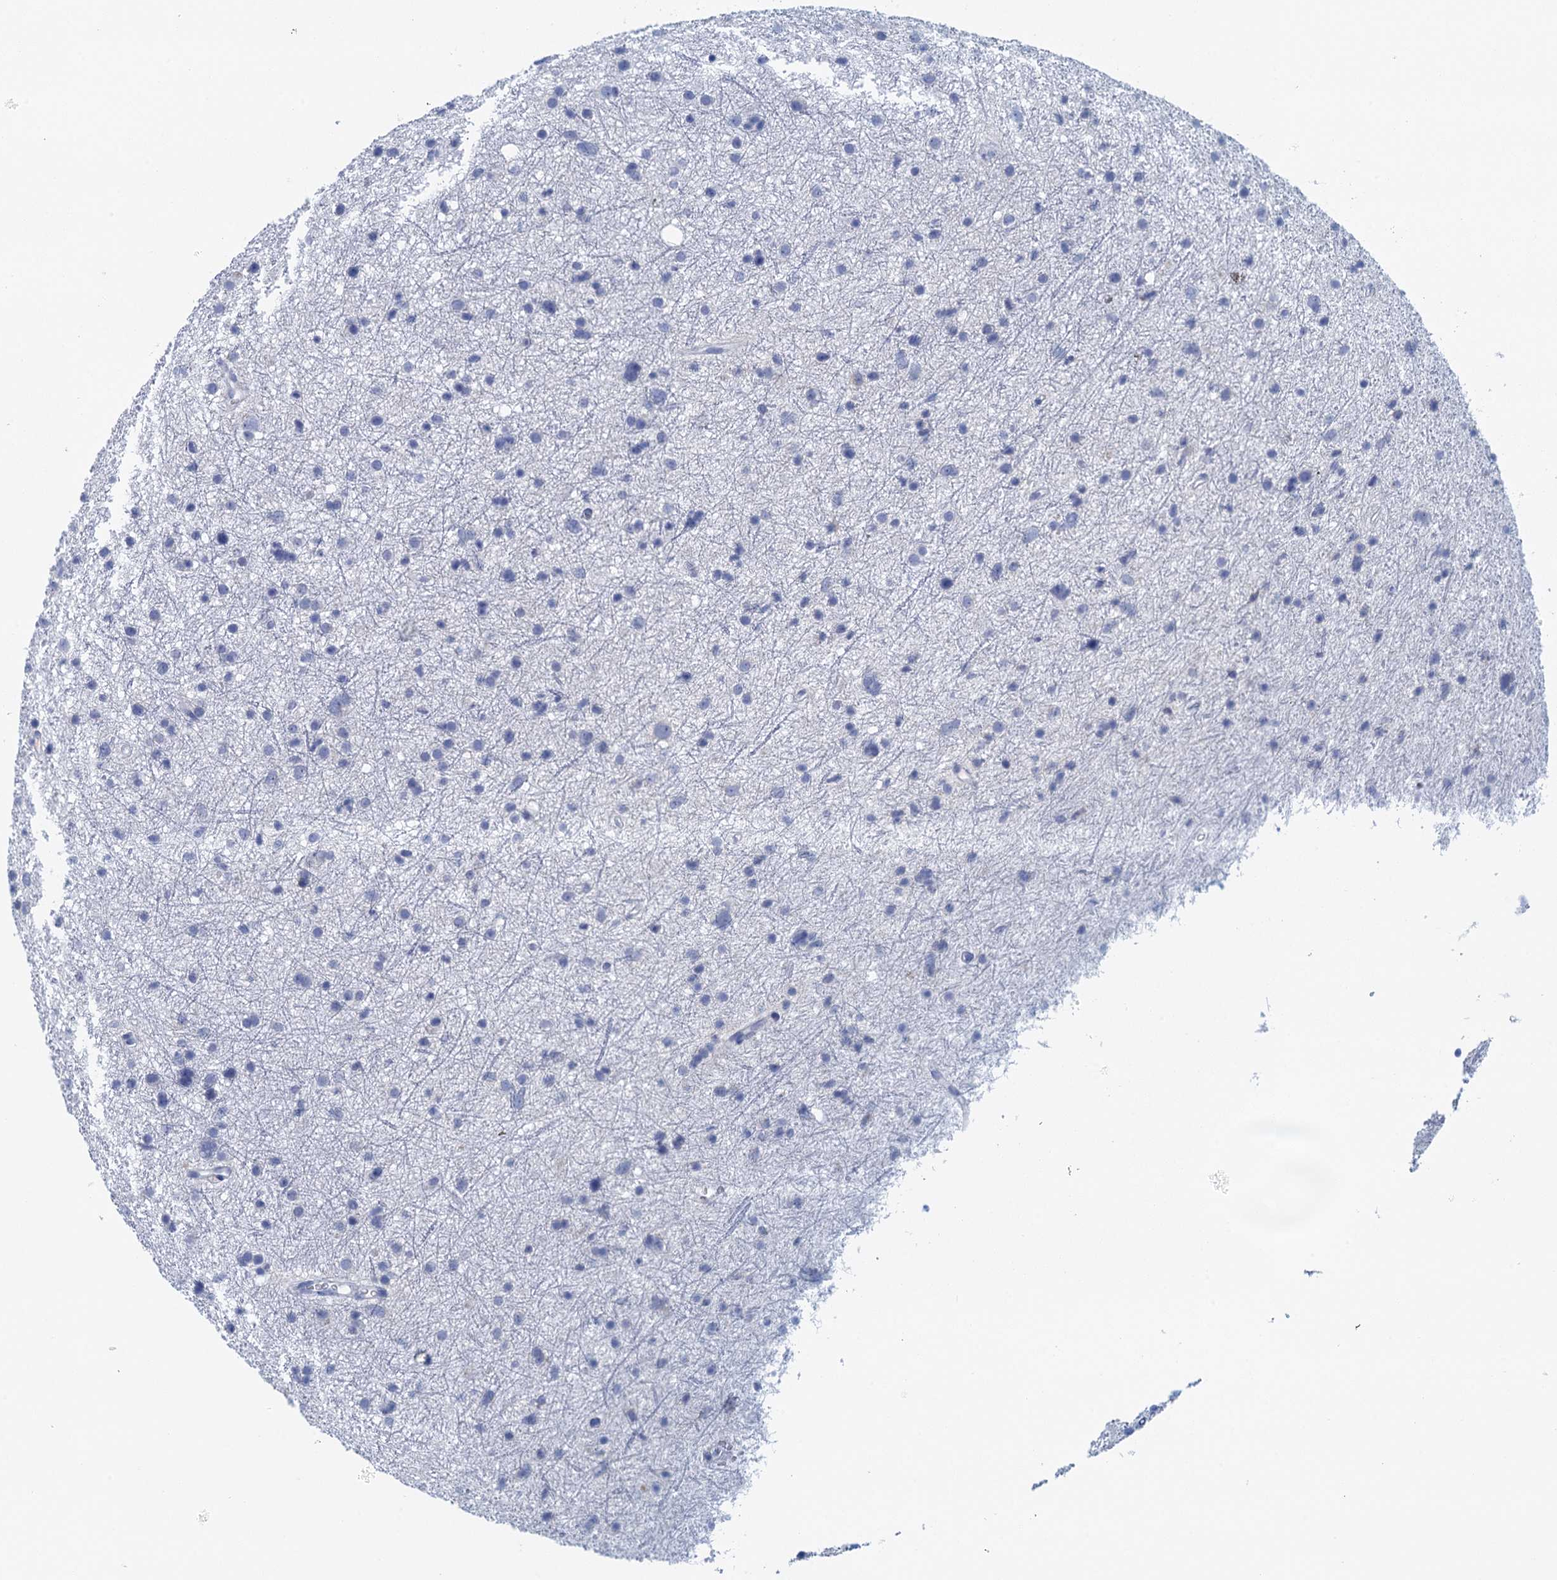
{"staining": {"intensity": "negative", "quantity": "none", "location": "none"}, "tissue": "glioma", "cell_type": "Tumor cells", "image_type": "cancer", "snomed": [{"axis": "morphology", "description": "Glioma, malignant, Low grade"}, {"axis": "topography", "description": "Cerebral cortex"}], "caption": "This is an immunohistochemistry histopathology image of human malignant glioma (low-grade). There is no positivity in tumor cells.", "gene": "CYP51A1", "patient": {"sex": "female", "age": 39}}